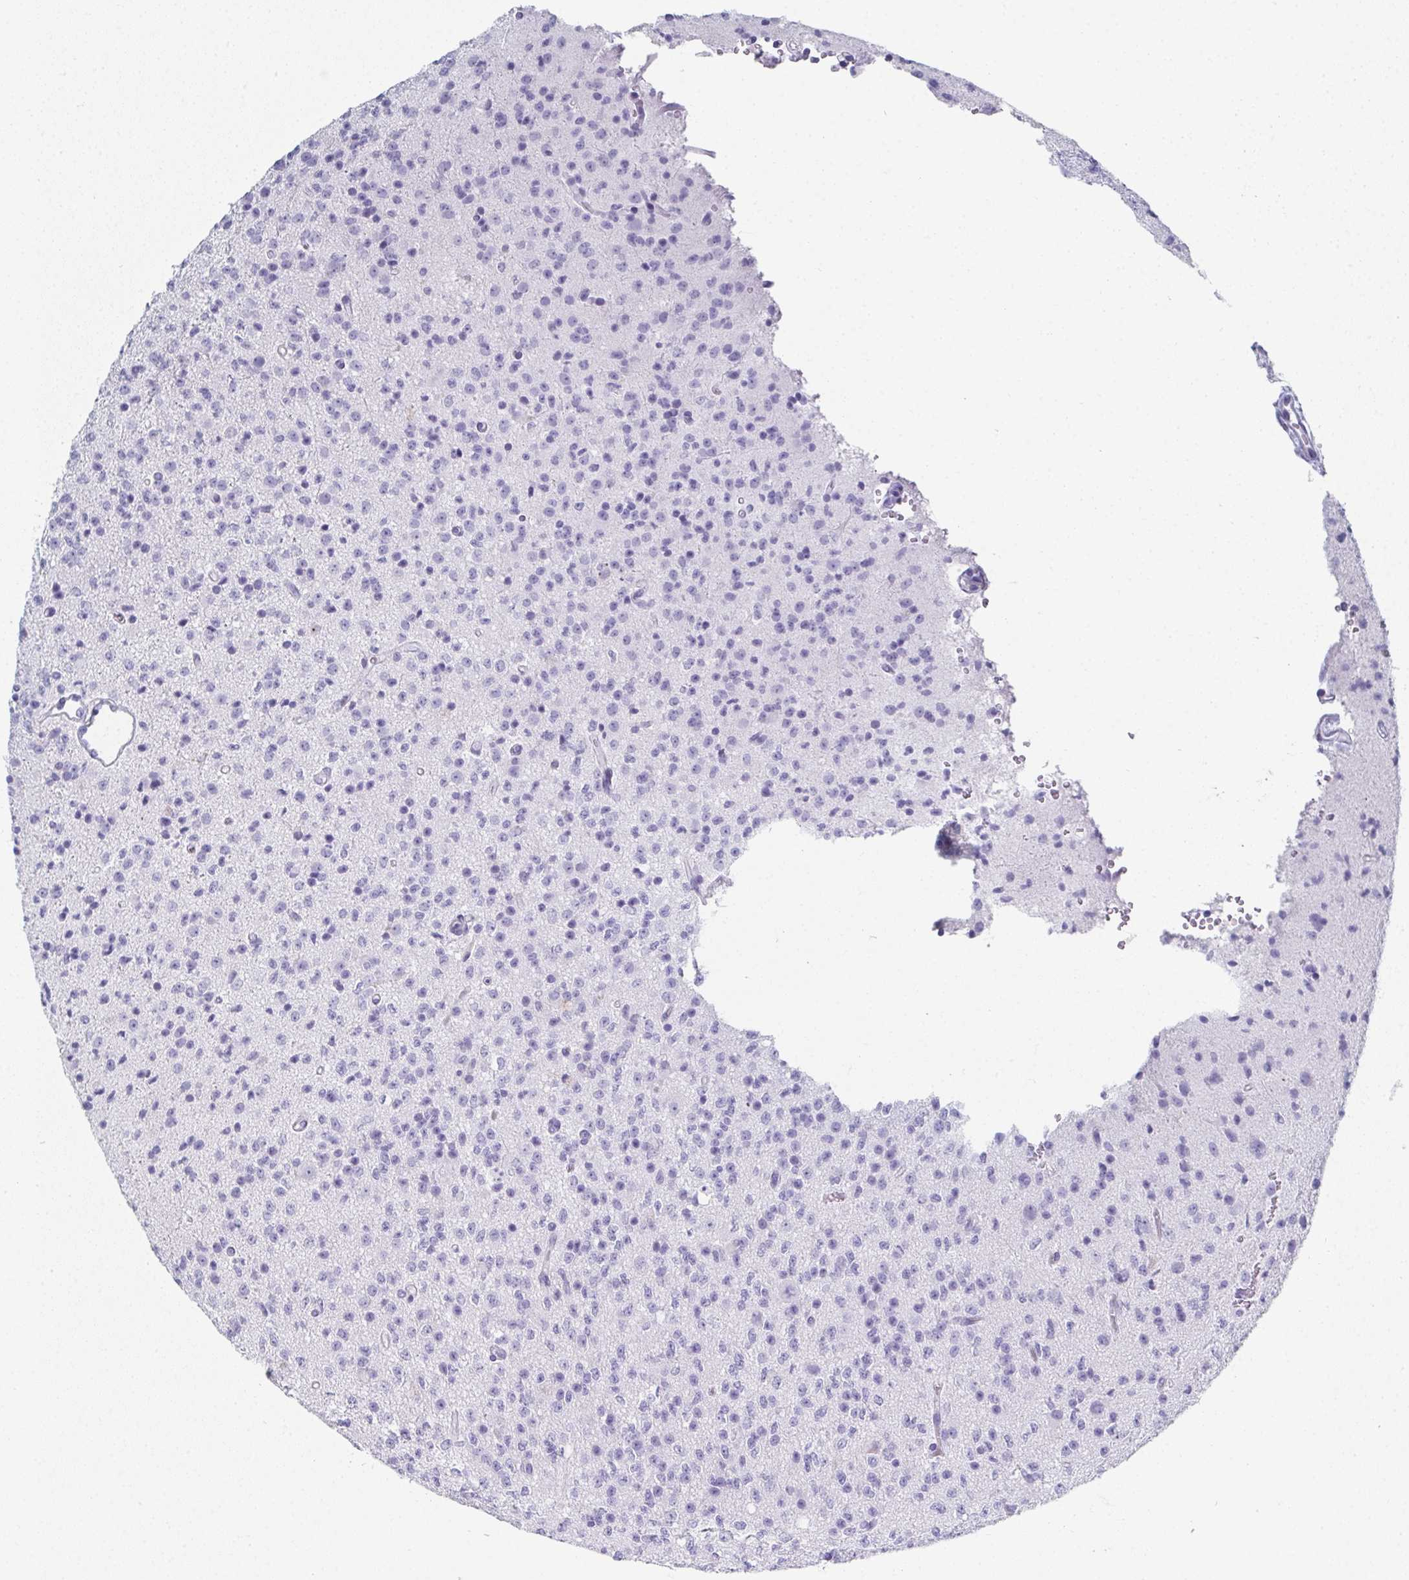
{"staining": {"intensity": "negative", "quantity": "none", "location": "none"}, "tissue": "glioma", "cell_type": "Tumor cells", "image_type": "cancer", "snomed": [{"axis": "morphology", "description": "Glioma, malignant, High grade"}, {"axis": "topography", "description": "Brain"}], "caption": "DAB immunohistochemical staining of human glioma reveals no significant positivity in tumor cells.", "gene": "SYCP1", "patient": {"sex": "male", "age": 36}}